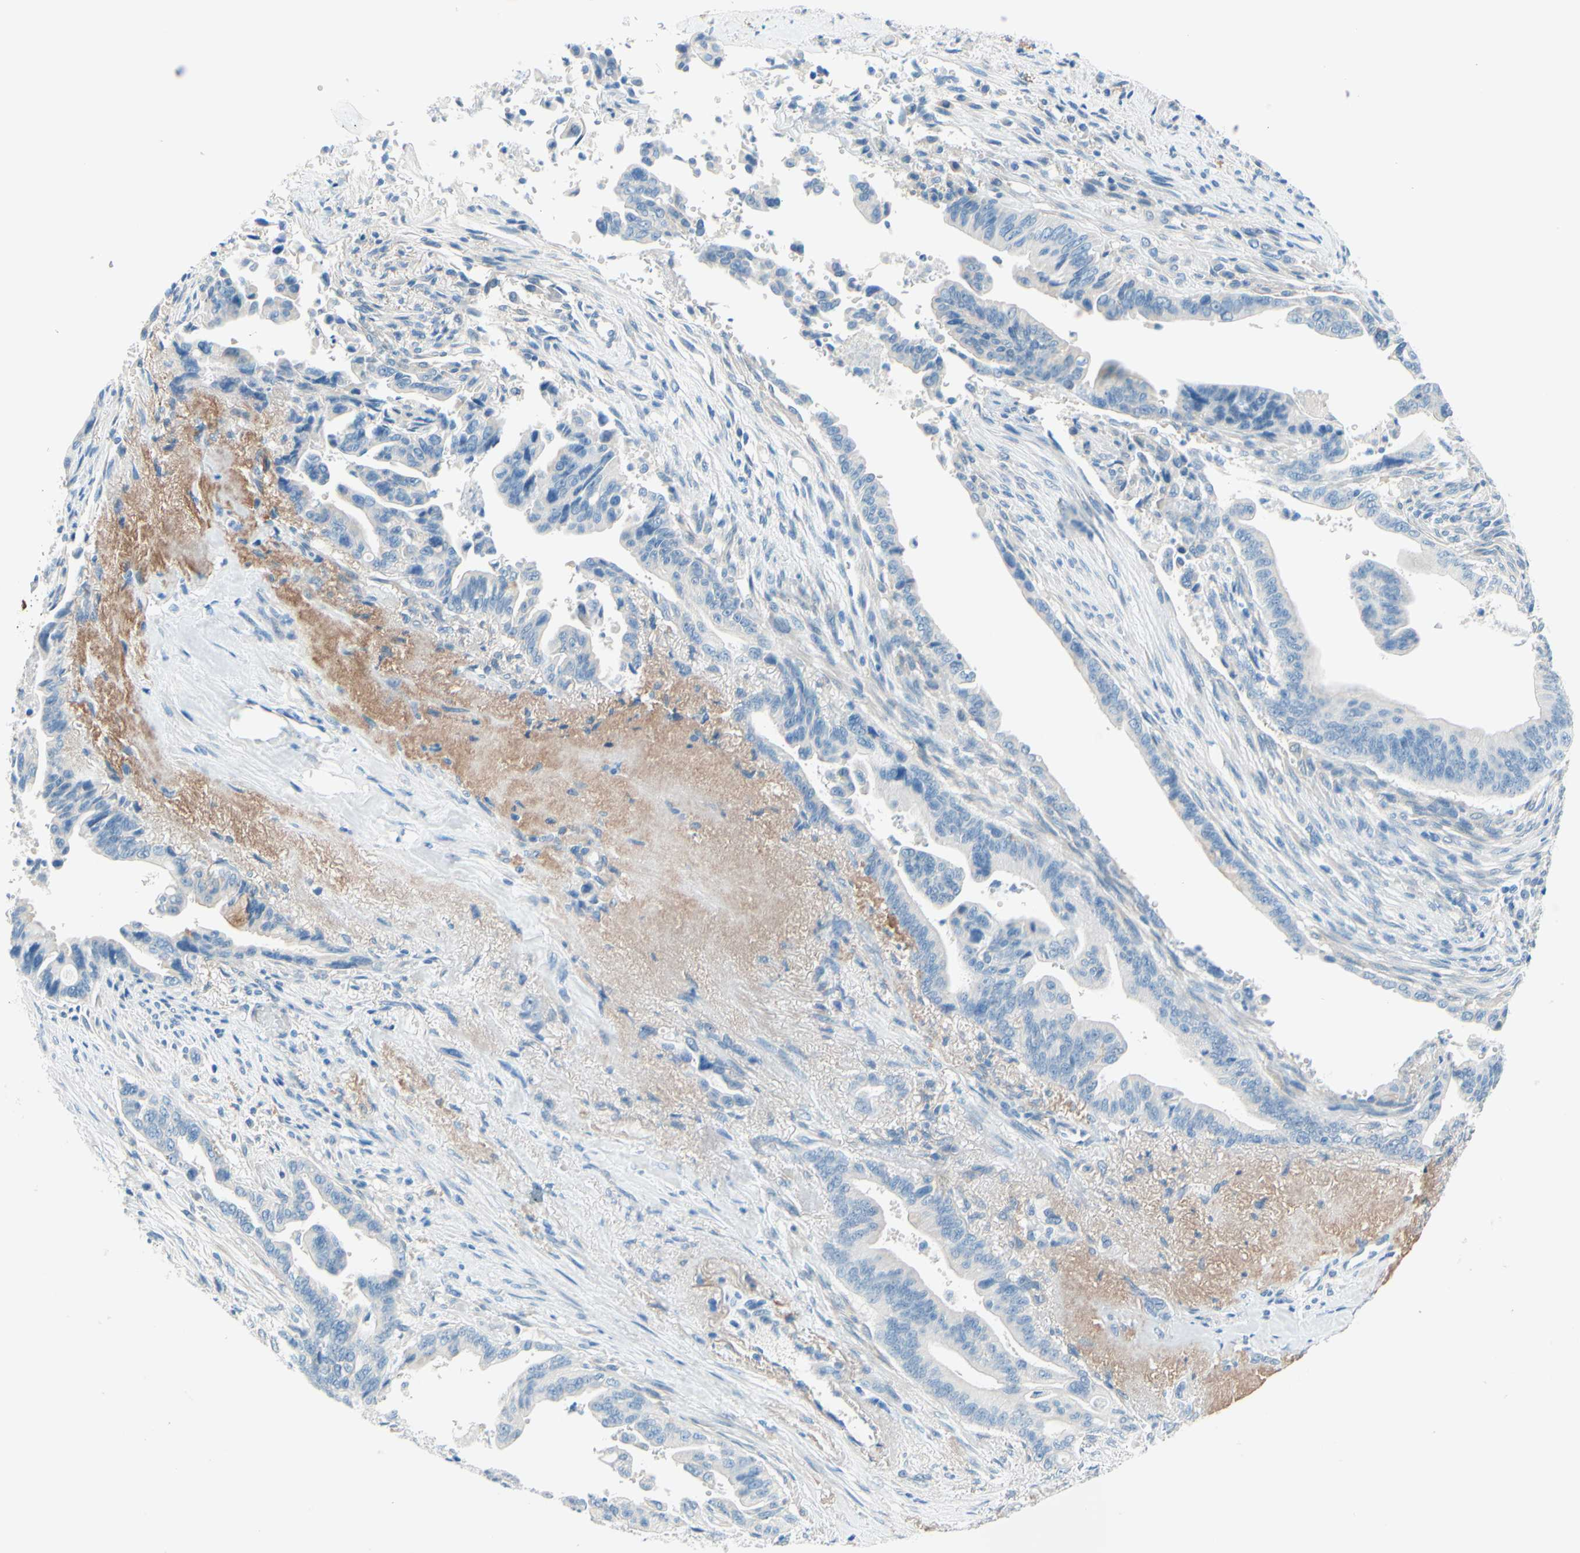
{"staining": {"intensity": "negative", "quantity": "none", "location": "none"}, "tissue": "pancreatic cancer", "cell_type": "Tumor cells", "image_type": "cancer", "snomed": [{"axis": "morphology", "description": "Adenocarcinoma, NOS"}, {"axis": "topography", "description": "Pancreas"}], "caption": "Immunohistochemistry micrograph of neoplastic tissue: human adenocarcinoma (pancreatic) stained with DAB displays no significant protein expression in tumor cells.", "gene": "PASD1", "patient": {"sex": "male", "age": 70}}